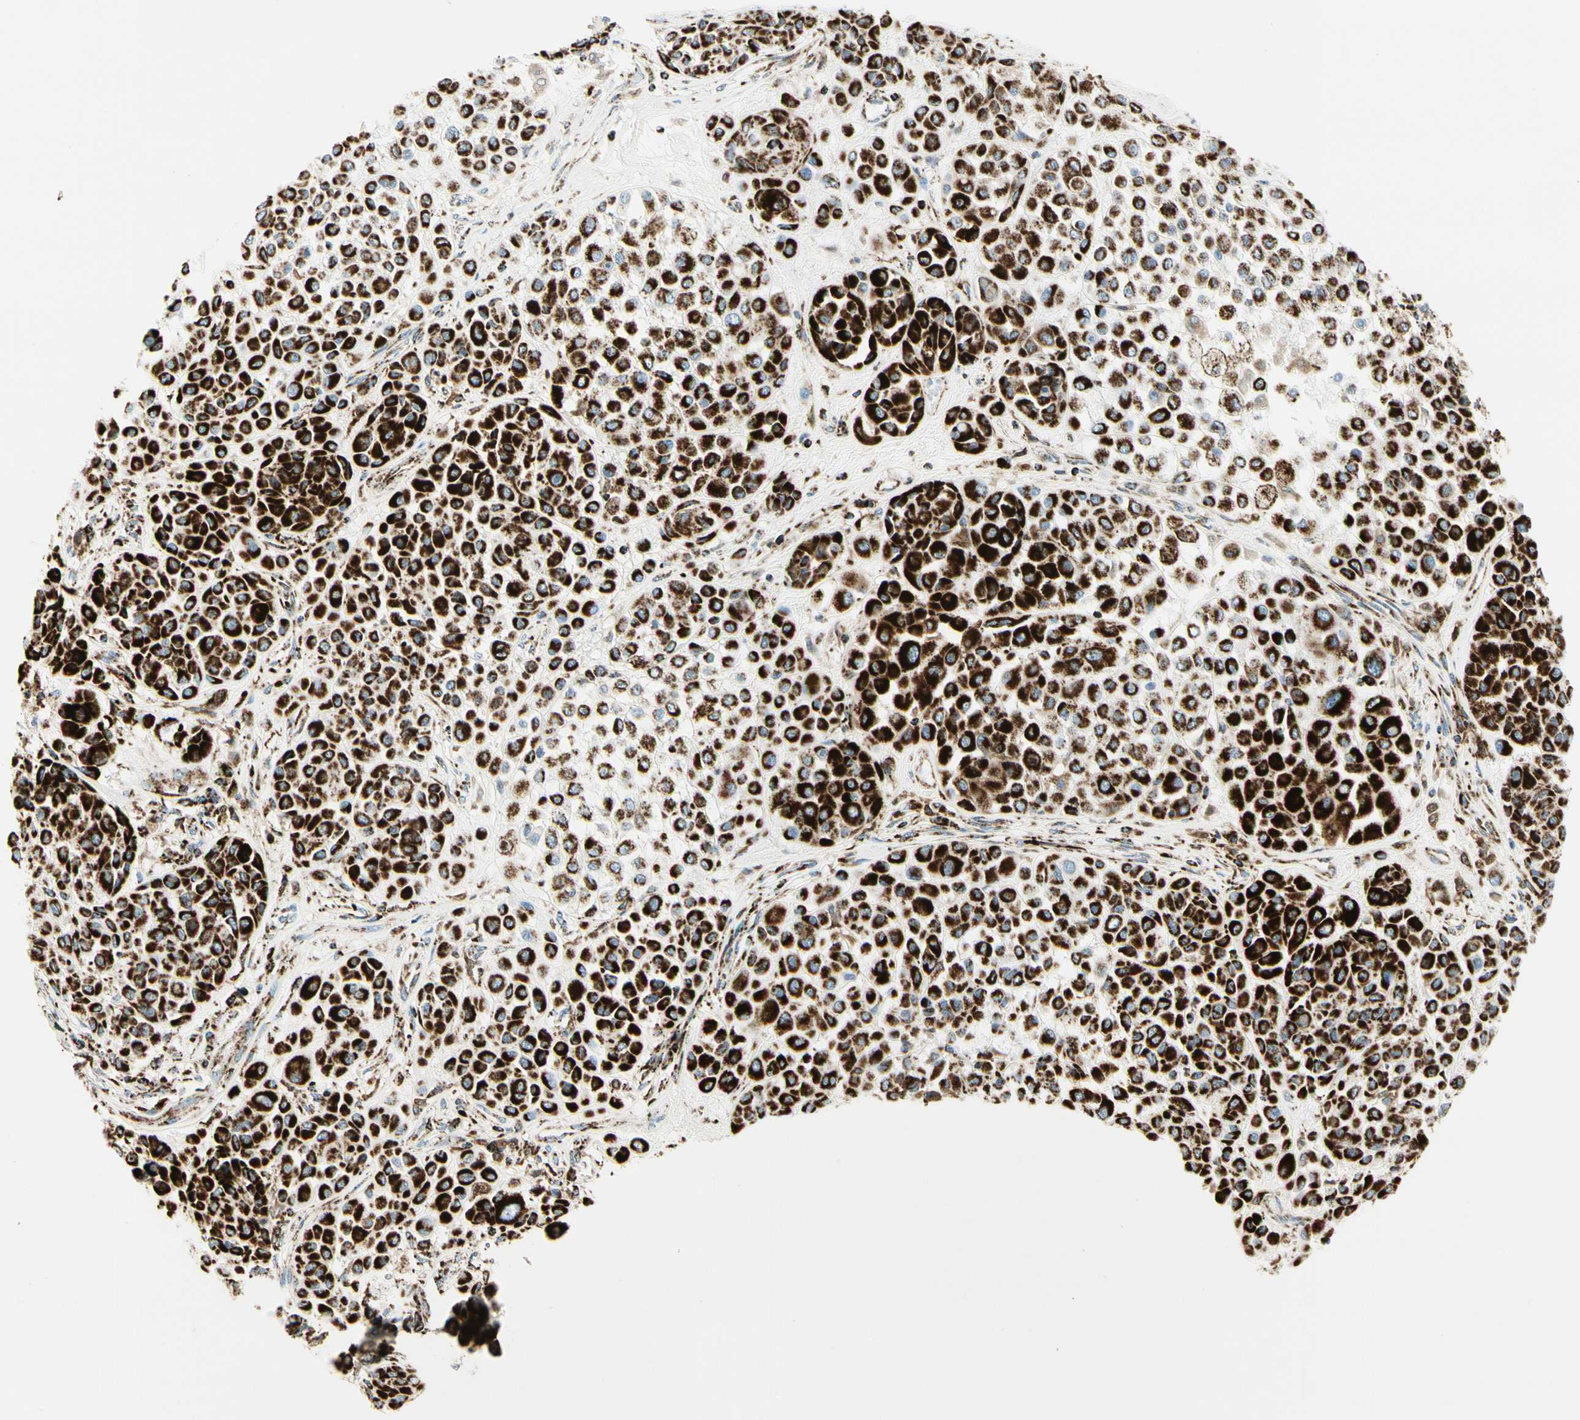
{"staining": {"intensity": "strong", "quantity": ">75%", "location": "cytoplasmic/membranous"}, "tissue": "melanoma", "cell_type": "Tumor cells", "image_type": "cancer", "snomed": [{"axis": "morphology", "description": "Malignant melanoma, Metastatic site"}, {"axis": "topography", "description": "Soft tissue"}], "caption": "Melanoma was stained to show a protein in brown. There is high levels of strong cytoplasmic/membranous positivity in approximately >75% of tumor cells.", "gene": "ME2", "patient": {"sex": "male", "age": 41}}